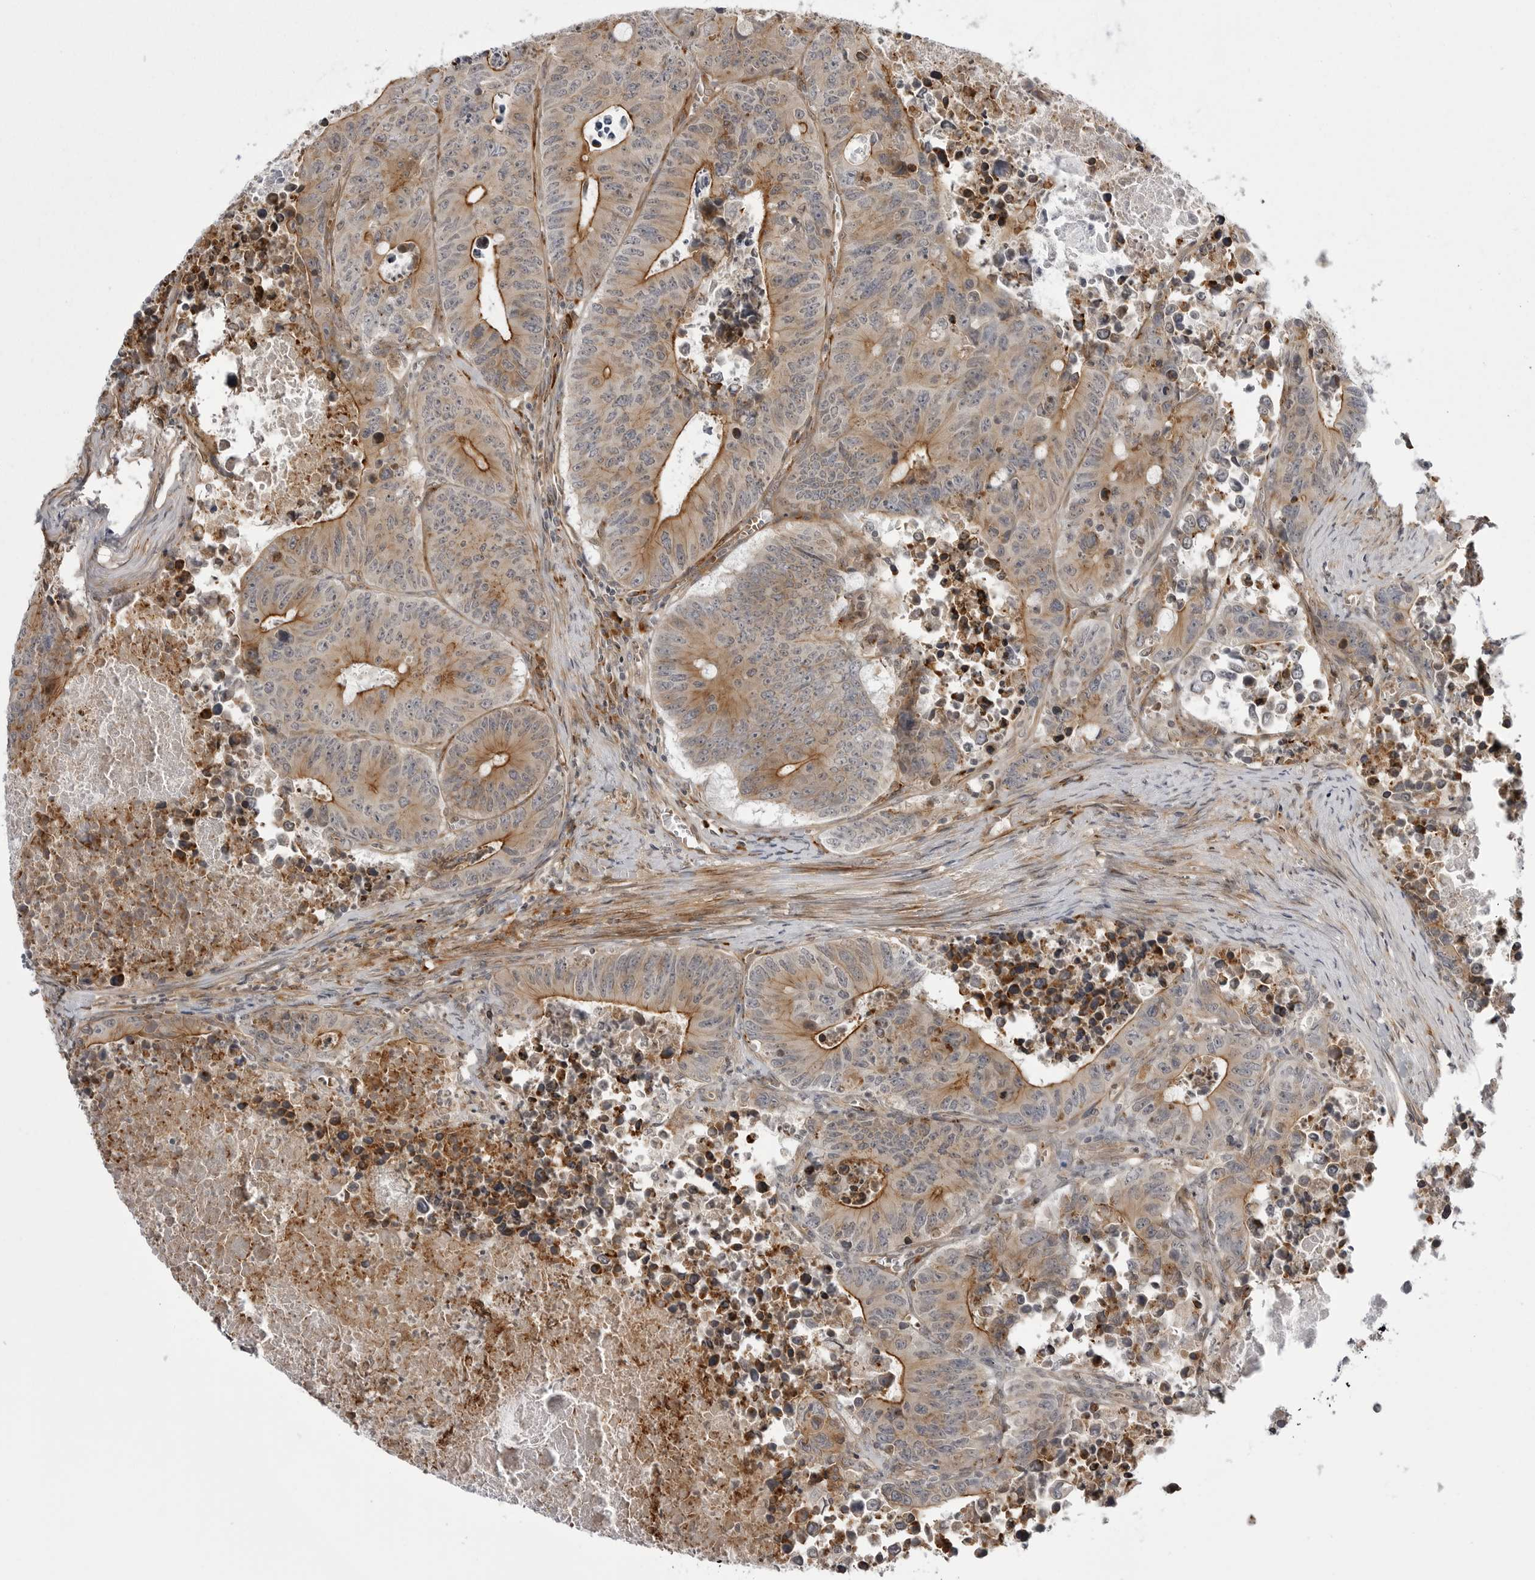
{"staining": {"intensity": "moderate", "quantity": ">75%", "location": "cytoplasmic/membranous"}, "tissue": "colorectal cancer", "cell_type": "Tumor cells", "image_type": "cancer", "snomed": [{"axis": "morphology", "description": "Adenocarcinoma, NOS"}, {"axis": "topography", "description": "Colon"}], "caption": "Colorectal cancer stained for a protein exhibits moderate cytoplasmic/membranous positivity in tumor cells.", "gene": "ARL5A", "patient": {"sex": "male", "age": 87}}